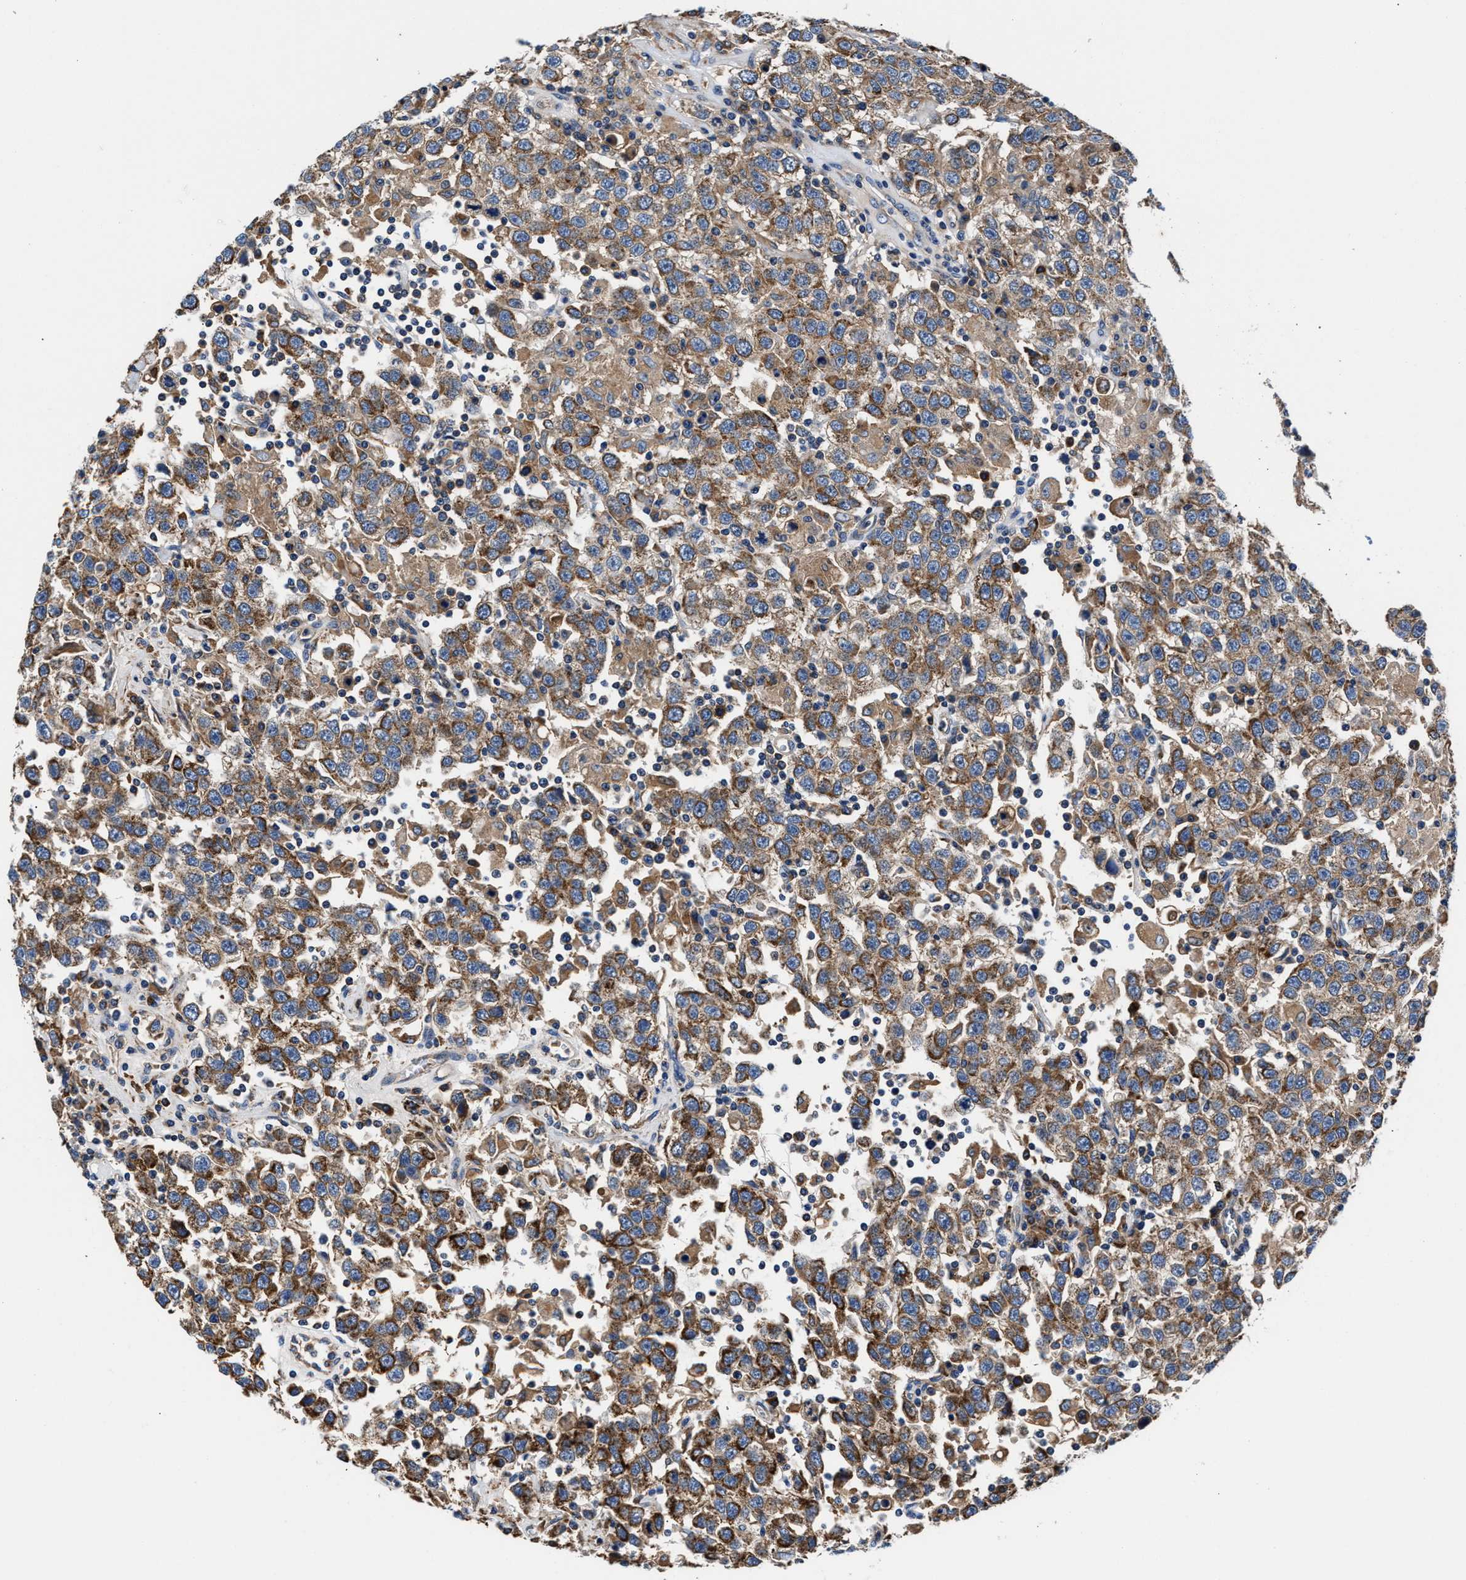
{"staining": {"intensity": "moderate", "quantity": ">75%", "location": "cytoplasmic/membranous"}, "tissue": "testis cancer", "cell_type": "Tumor cells", "image_type": "cancer", "snomed": [{"axis": "morphology", "description": "Seminoma, NOS"}, {"axis": "topography", "description": "Testis"}], "caption": "This photomicrograph displays immunohistochemistry (IHC) staining of testis cancer (seminoma), with medium moderate cytoplasmic/membranous staining in approximately >75% of tumor cells.", "gene": "PPP1R9B", "patient": {"sex": "male", "age": 41}}